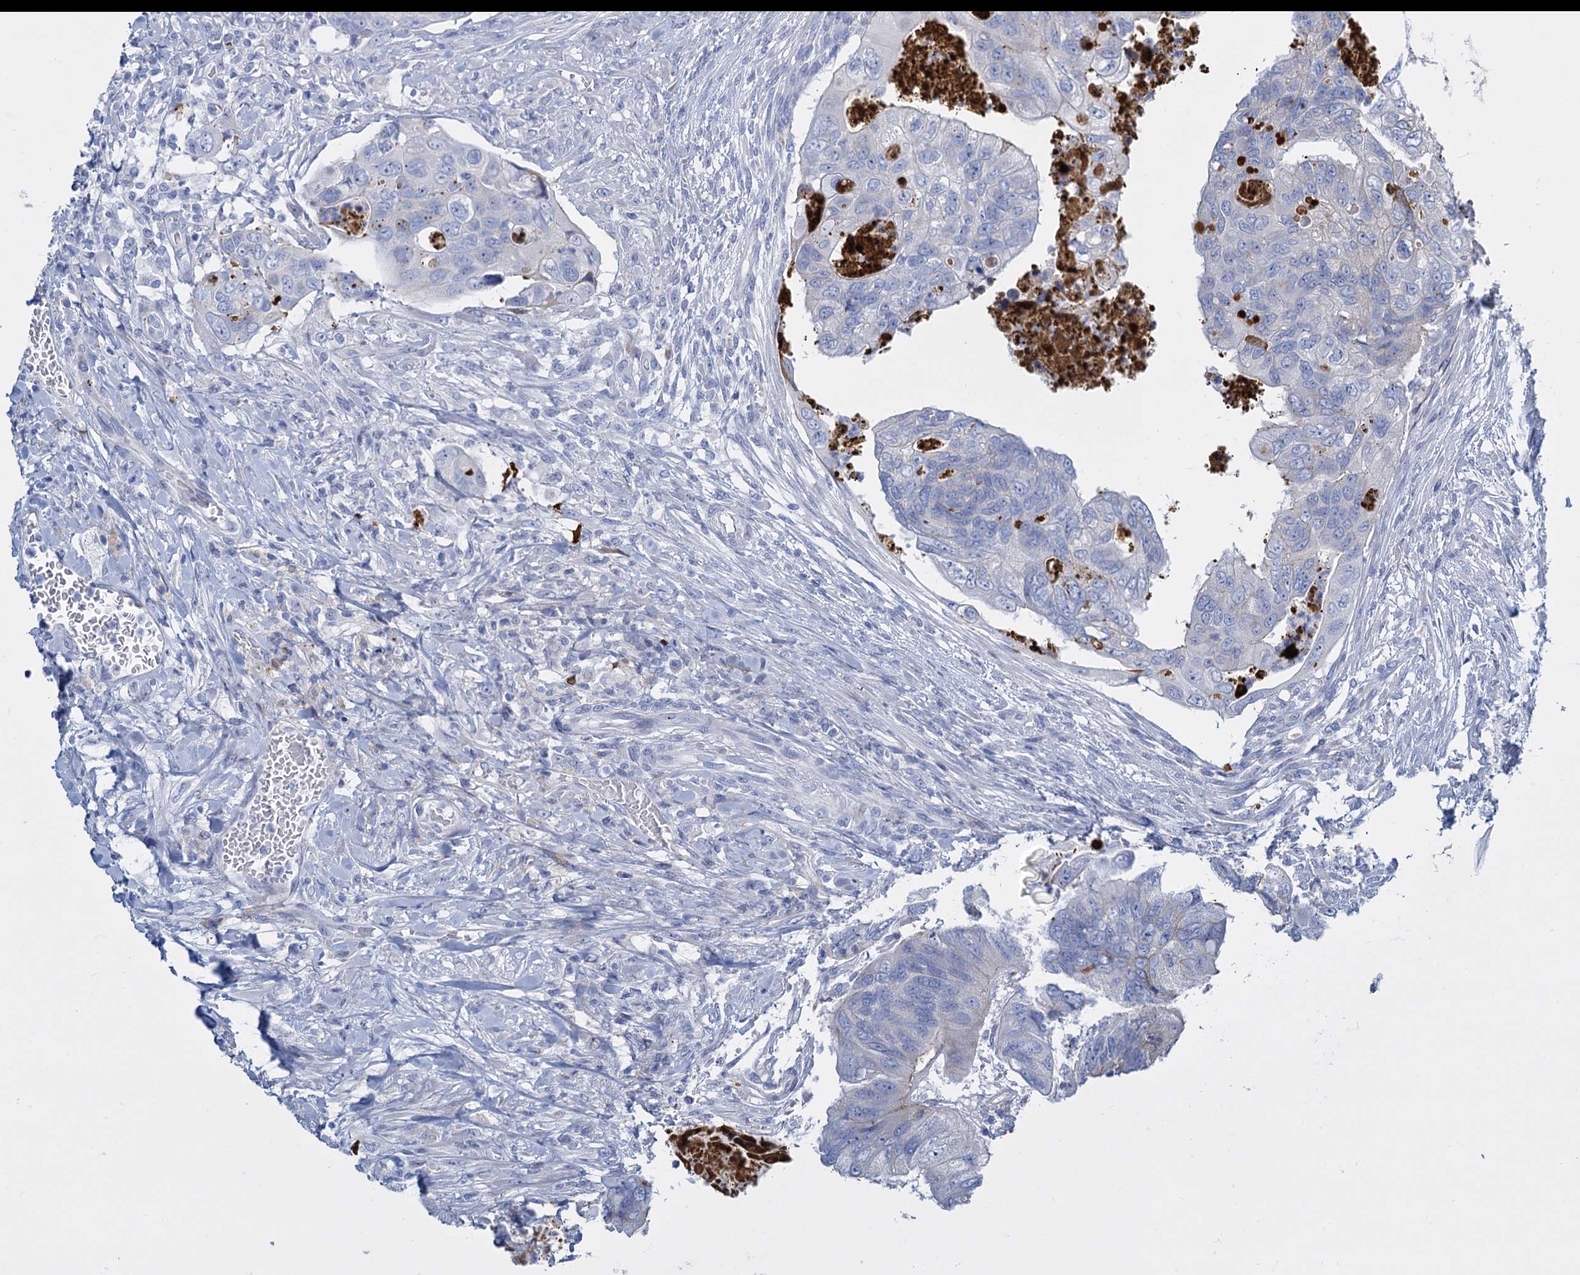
{"staining": {"intensity": "negative", "quantity": "none", "location": "none"}, "tissue": "colorectal cancer", "cell_type": "Tumor cells", "image_type": "cancer", "snomed": [{"axis": "morphology", "description": "Adenocarcinoma, NOS"}, {"axis": "topography", "description": "Rectum"}], "caption": "Tumor cells show no significant staining in colorectal cancer.", "gene": "TRIM77", "patient": {"sex": "male", "age": 63}}